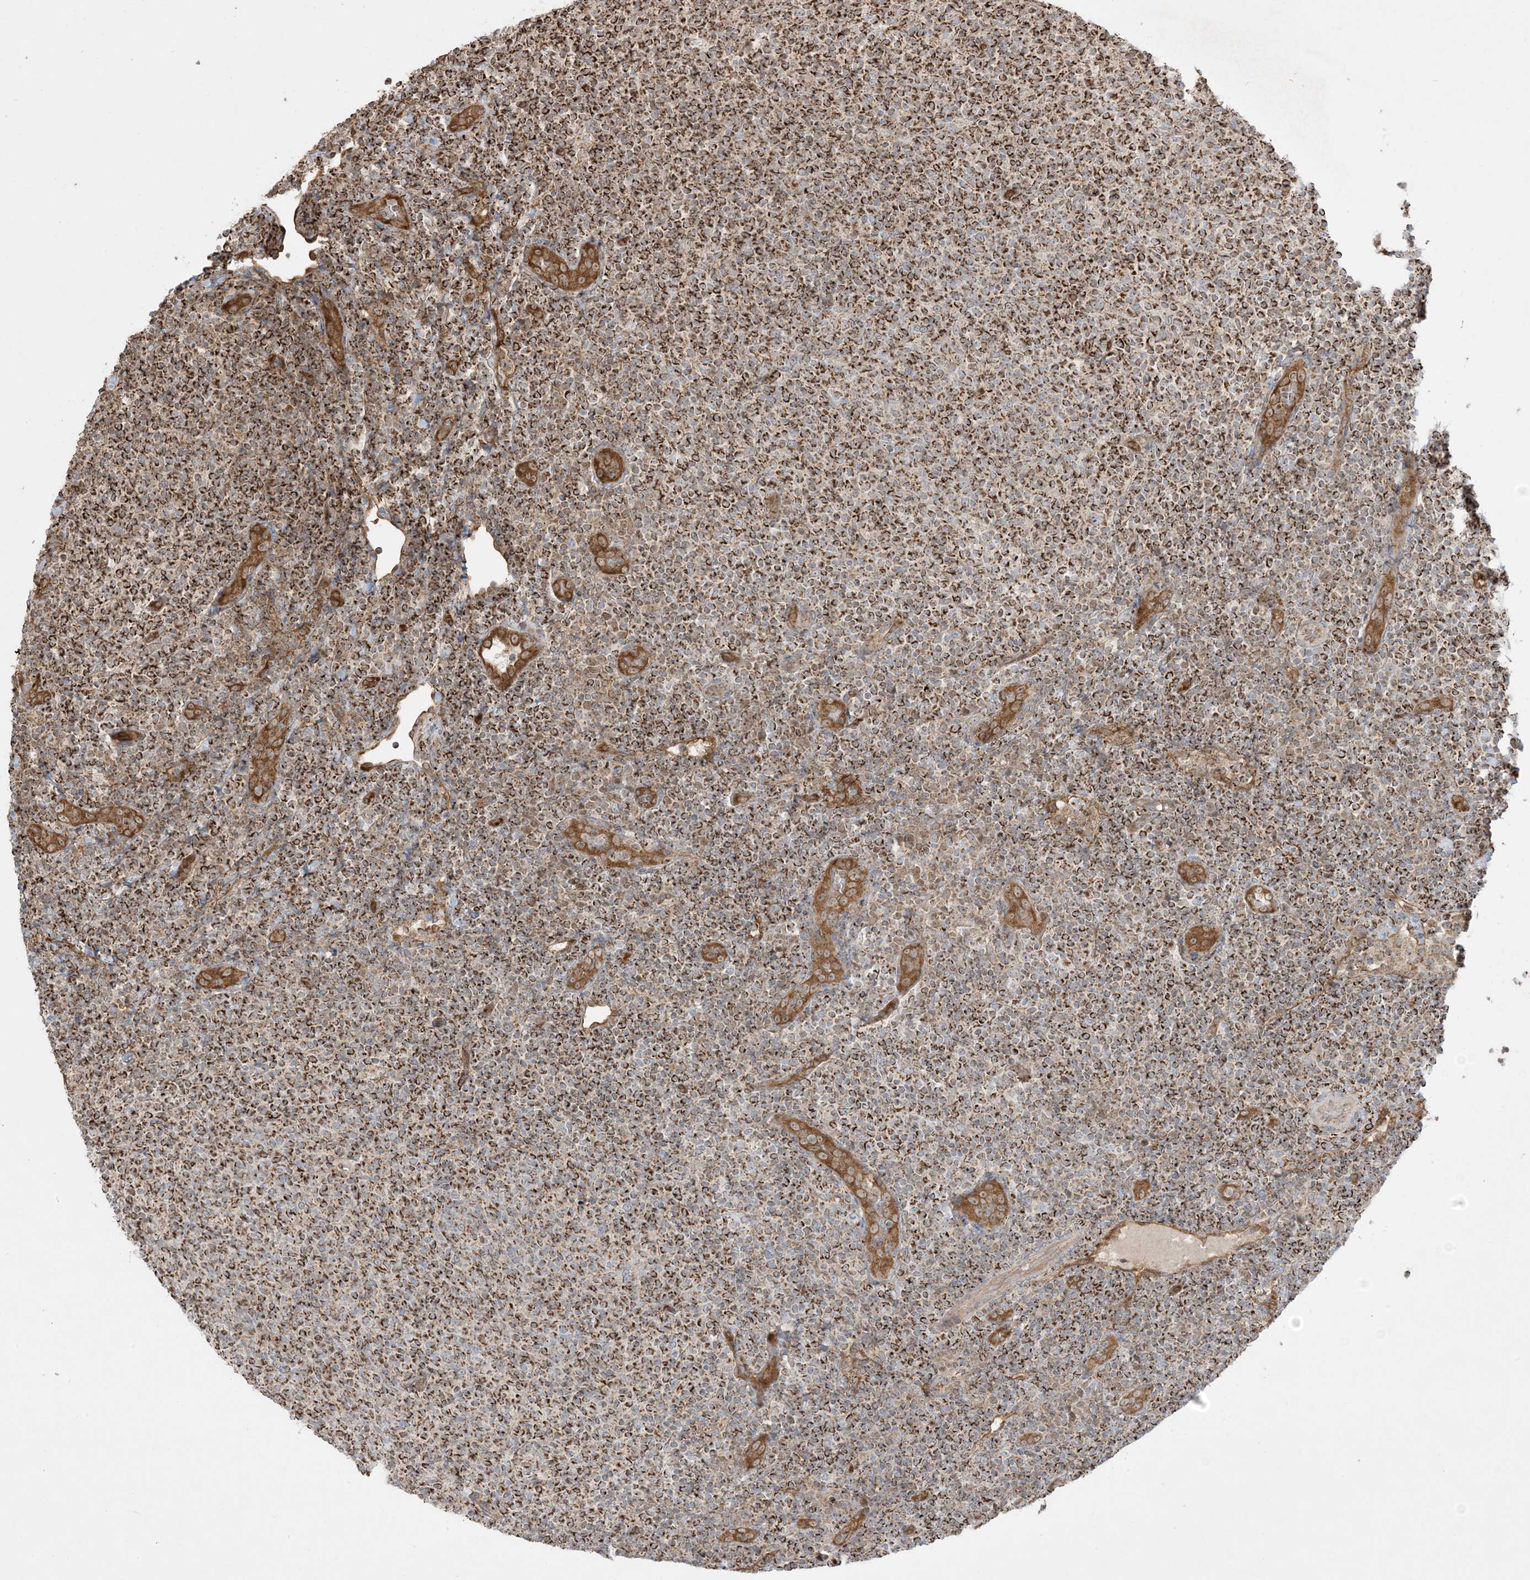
{"staining": {"intensity": "strong", "quantity": ">75%", "location": "cytoplasmic/membranous"}, "tissue": "lymphoma", "cell_type": "Tumor cells", "image_type": "cancer", "snomed": [{"axis": "morphology", "description": "Malignant lymphoma, non-Hodgkin's type, Low grade"}, {"axis": "topography", "description": "Lymph node"}], "caption": "Brown immunohistochemical staining in lymphoma exhibits strong cytoplasmic/membranous expression in about >75% of tumor cells.", "gene": "PPM1F", "patient": {"sex": "male", "age": 66}}